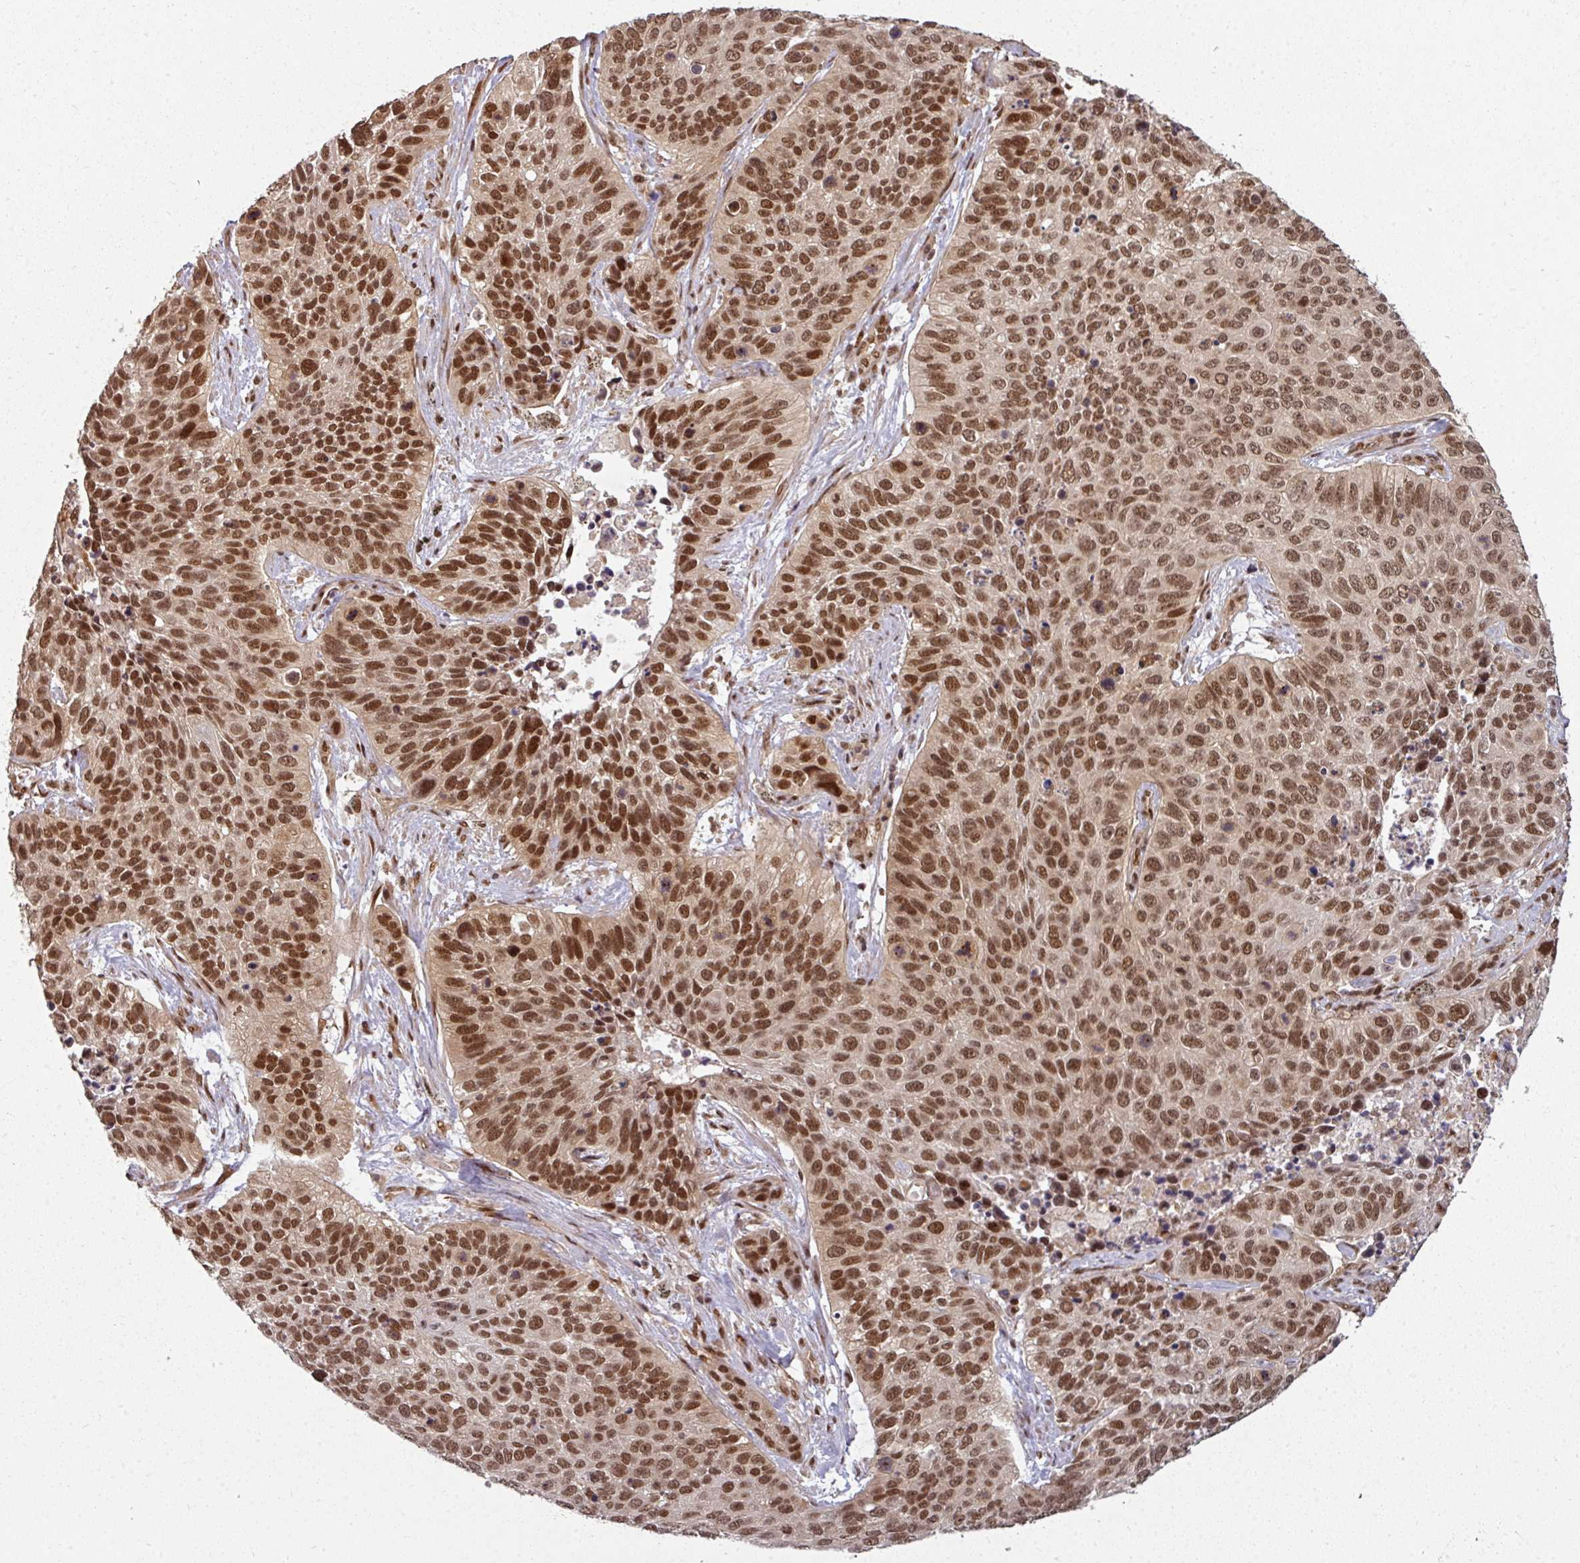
{"staining": {"intensity": "strong", "quantity": ">75%", "location": "nuclear"}, "tissue": "lung cancer", "cell_type": "Tumor cells", "image_type": "cancer", "snomed": [{"axis": "morphology", "description": "Squamous cell carcinoma, NOS"}, {"axis": "topography", "description": "Lung"}], "caption": "High-power microscopy captured an IHC histopathology image of lung cancer (squamous cell carcinoma), revealing strong nuclear positivity in about >75% of tumor cells. (DAB IHC with brightfield microscopy, high magnification).", "gene": "SIK3", "patient": {"sex": "male", "age": 62}}